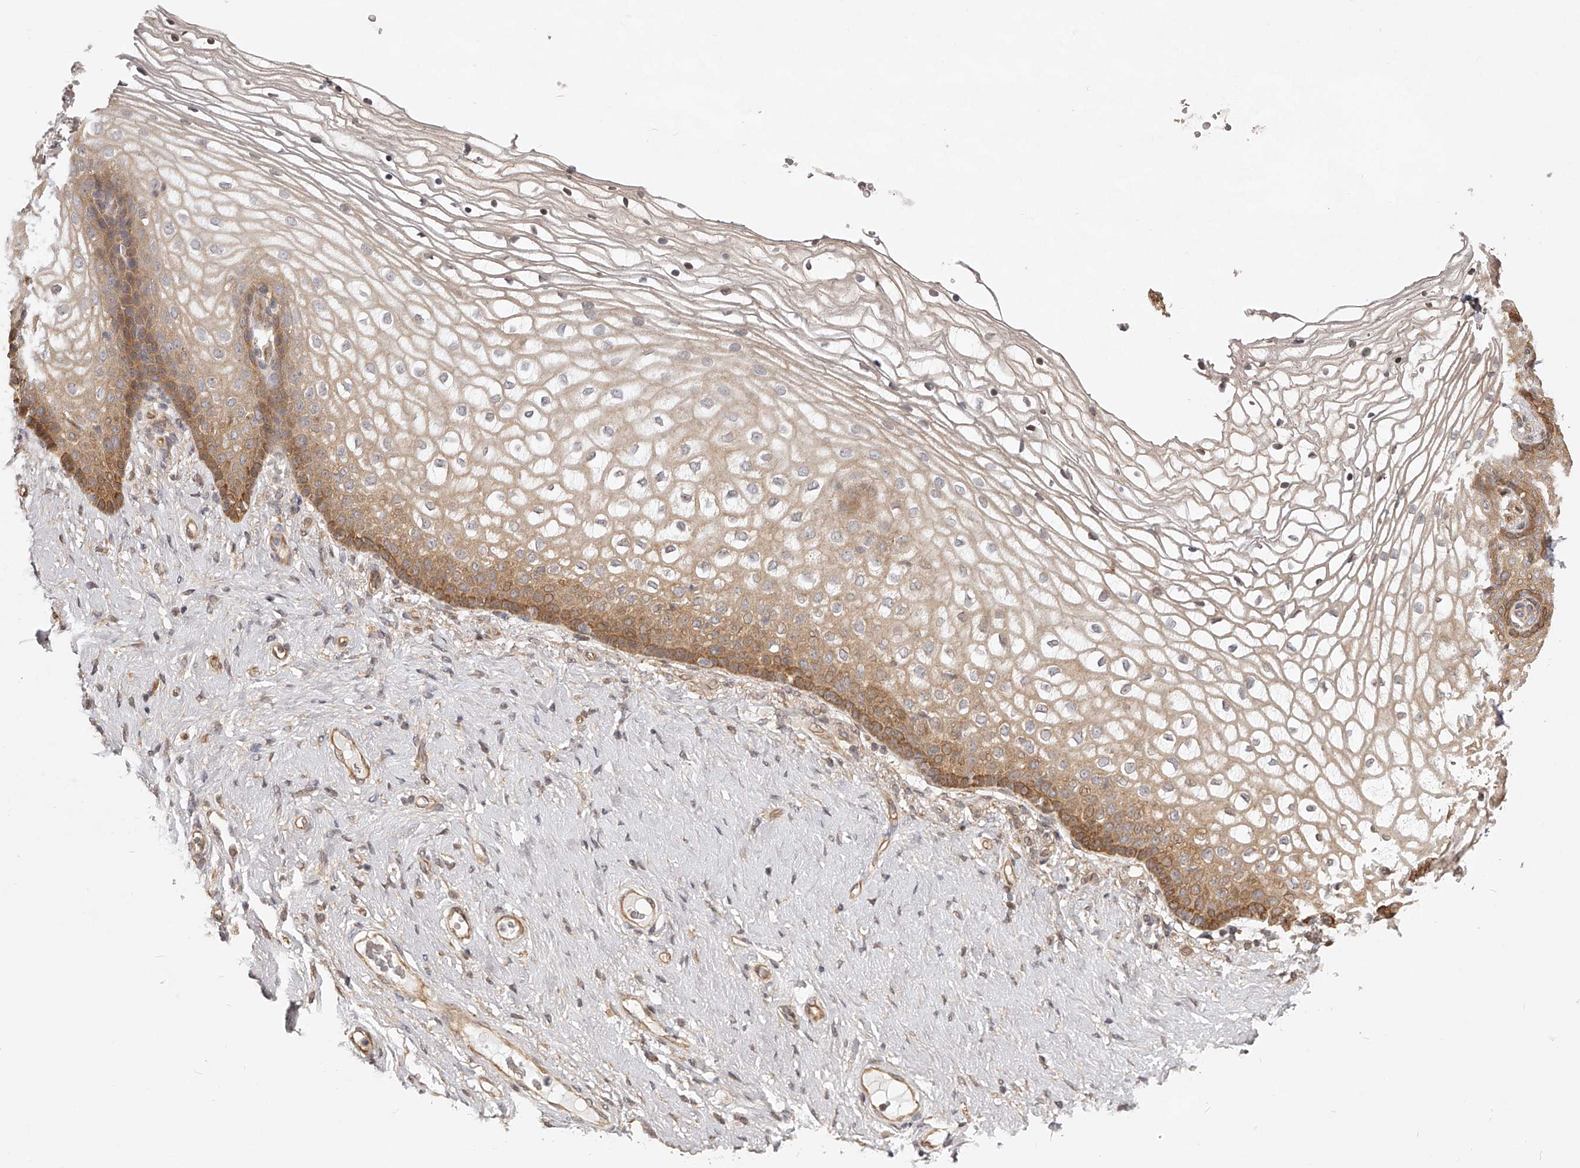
{"staining": {"intensity": "moderate", "quantity": "25%-75%", "location": "cytoplasmic/membranous"}, "tissue": "vagina", "cell_type": "Squamous epithelial cells", "image_type": "normal", "snomed": [{"axis": "morphology", "description": "Normal tissue, NOS"}, {"axis": "topography", "description": "Vagina"}], "caption": "A medium amount of moderate cytoplasmic/membranous staining is appreciated in approximately 25%-75% of squamous epithelial cells in normal vagina.", "gene": "ZNF582", "patient": {"sex": "female", "age": 60}}